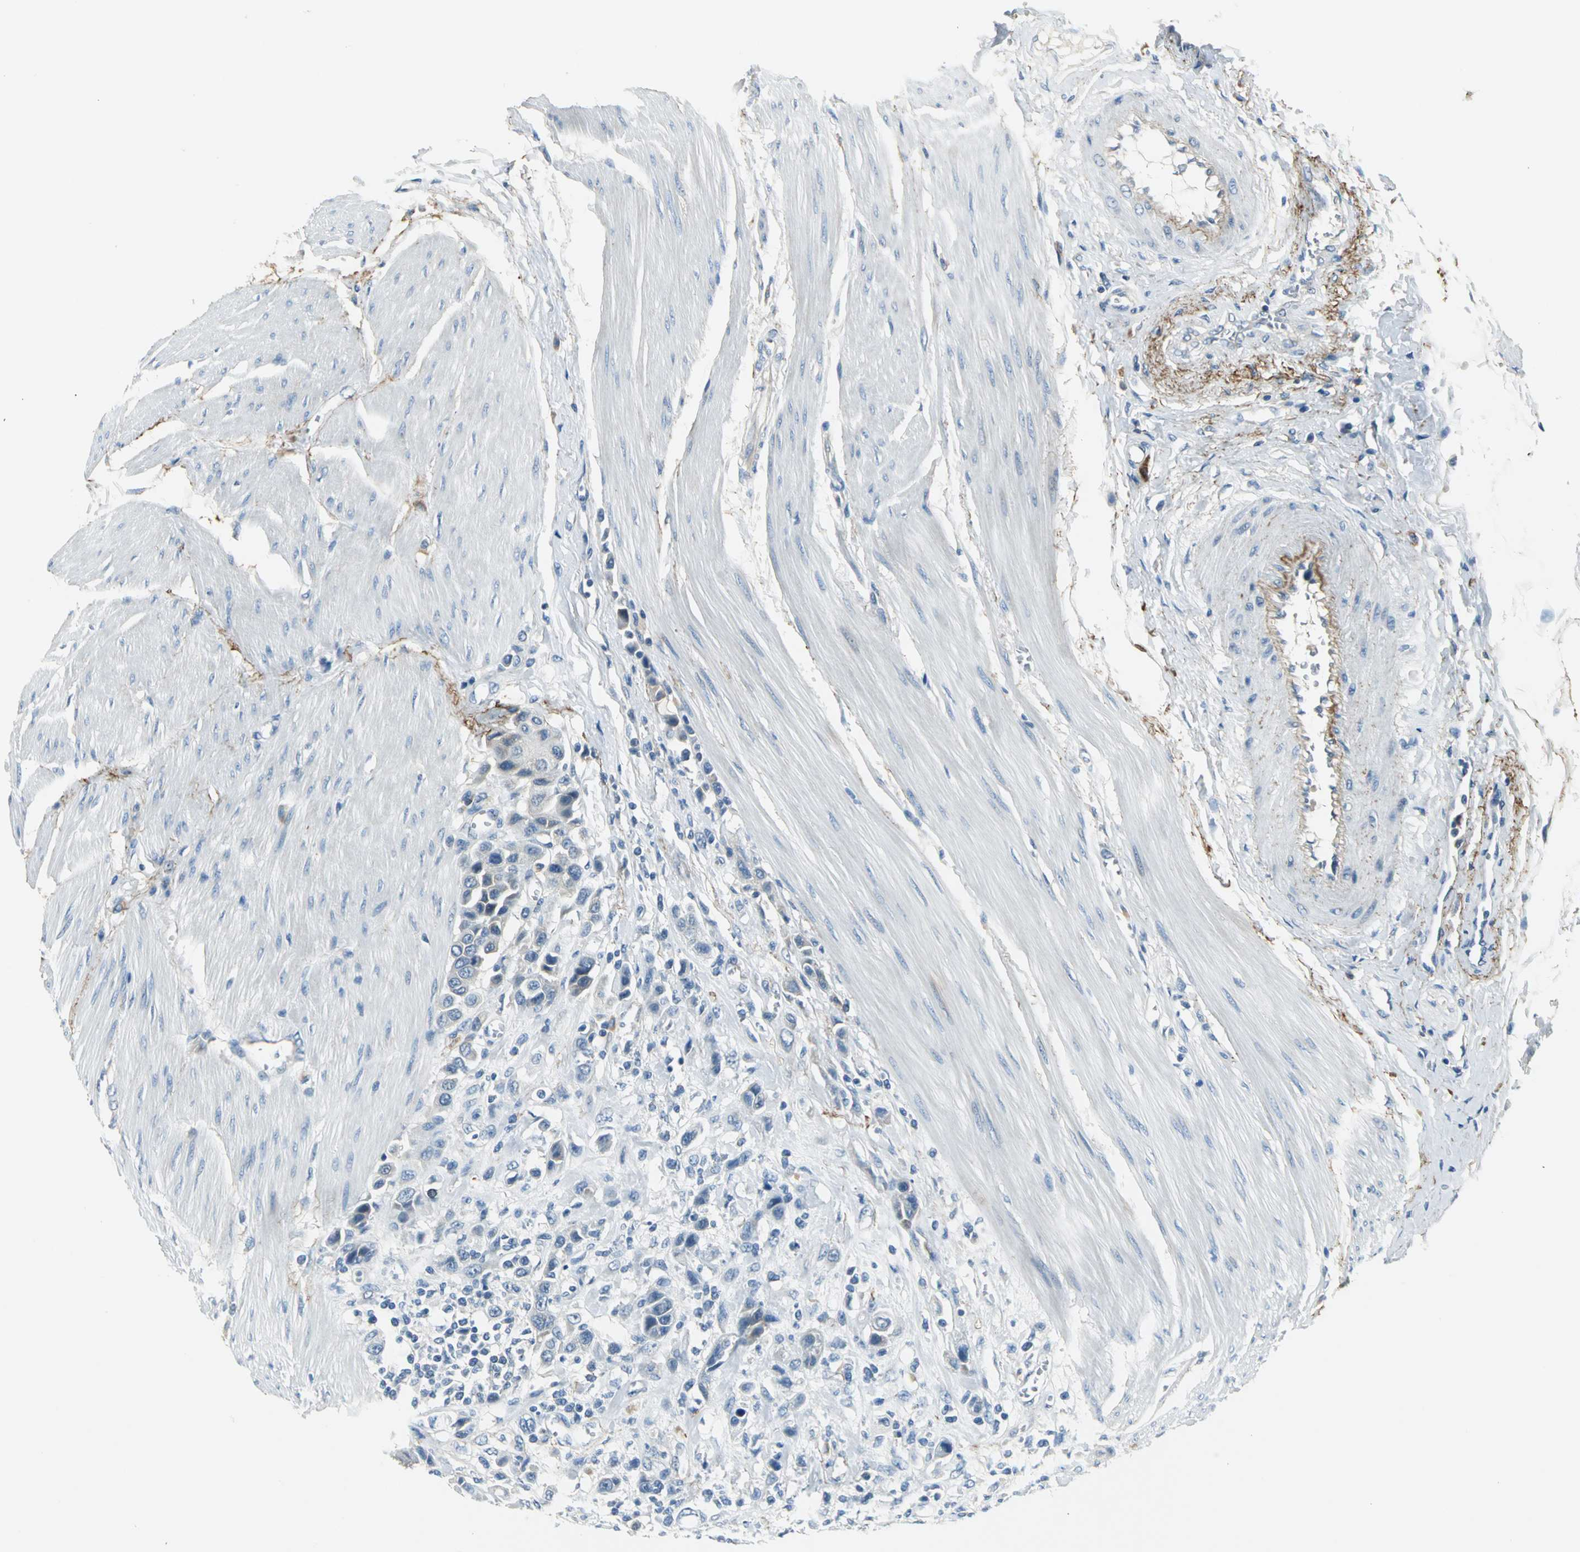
{"staining": {"intensity": "negative", "quantity": "none", "location": "none"}, "tissue": "urothelial cancer", "cell_type": "Tumor cells", "image_type": "cancer", "snomed": [{"axis": "morphology", "description": "Urothelial carcinoma, High grade"}, {"axis": "topography", "description": "Urinary bladder"}], "caption": "IHC photomicrograph of neoplastic tissue: human urothelial carcinoma (high-grade) stained with DAB (3,3'-diaminobenzidine) displays no significant protein staining in tumor cells. Brightfield microscopy of IHC stained with DAB (3,3'-diaminobenzidine) (brown) and hematoxylin (blue), captured at high magnification.", "gene": "SLC16A7", "patient": {"sex": "male", "age": 50}}